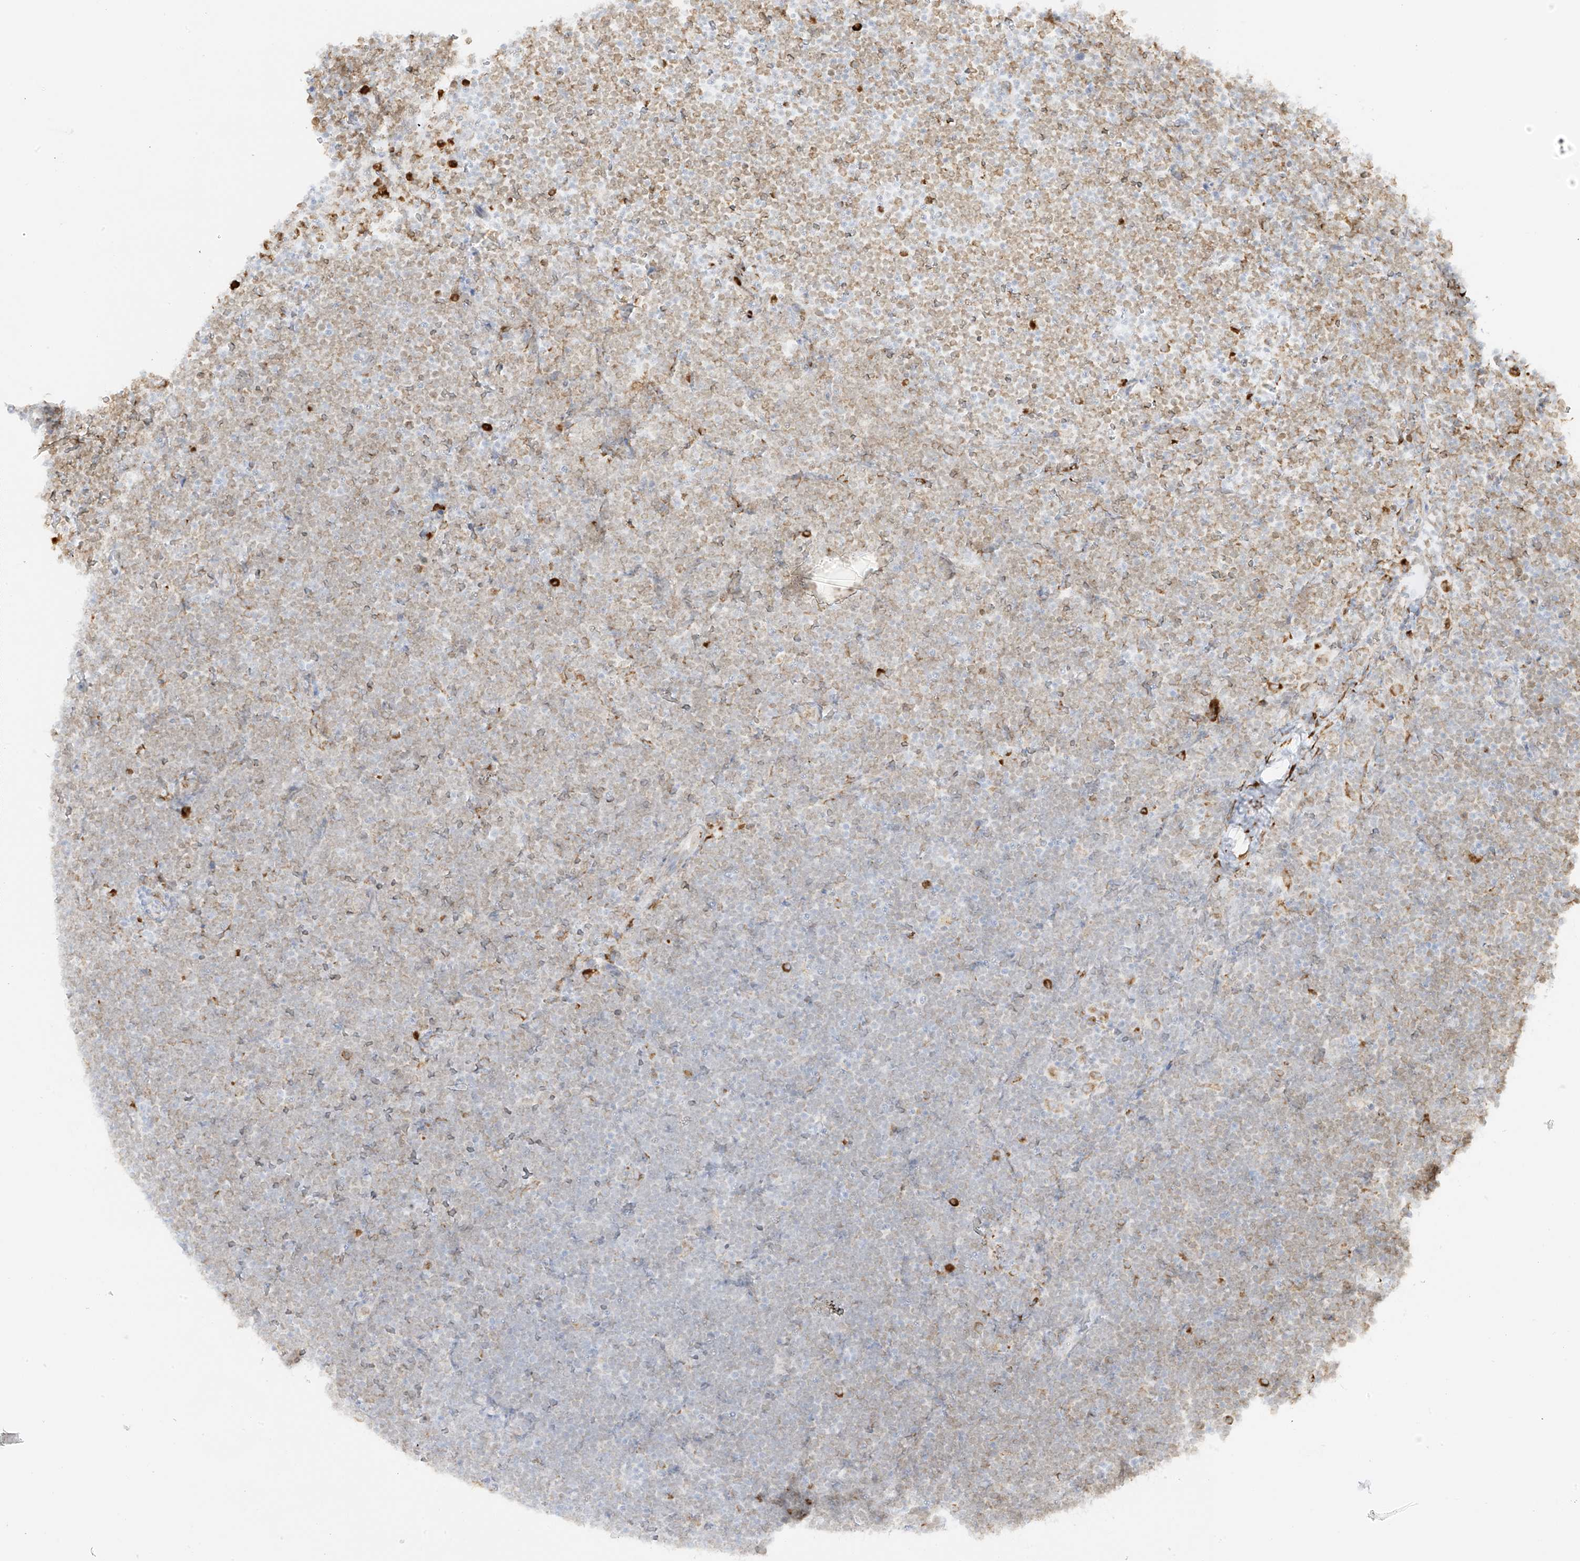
{"staining": {"intensity": "weak", "quantity": "25%-75%", "location": "cytoplasmic/membranous"}, "tissue": "lymphoma", "cell_type": "Tumor cells", "image_type": "cancer", "snomed": [{"axis": "morphology", "description": "Malignant lymphoma, non-Hodgkin's type, High grade"}, {"axis": "topography", "description": "Lymph node"}], "caption": "A brown stain labels weak cytoplasmic/membranous positivity of a protein in malignant lymphoma, non-Hodgkin's type (high-grade) tumor cells.", "gene": "LRRC59", "patient": {"sex": "male", "age": 13}}